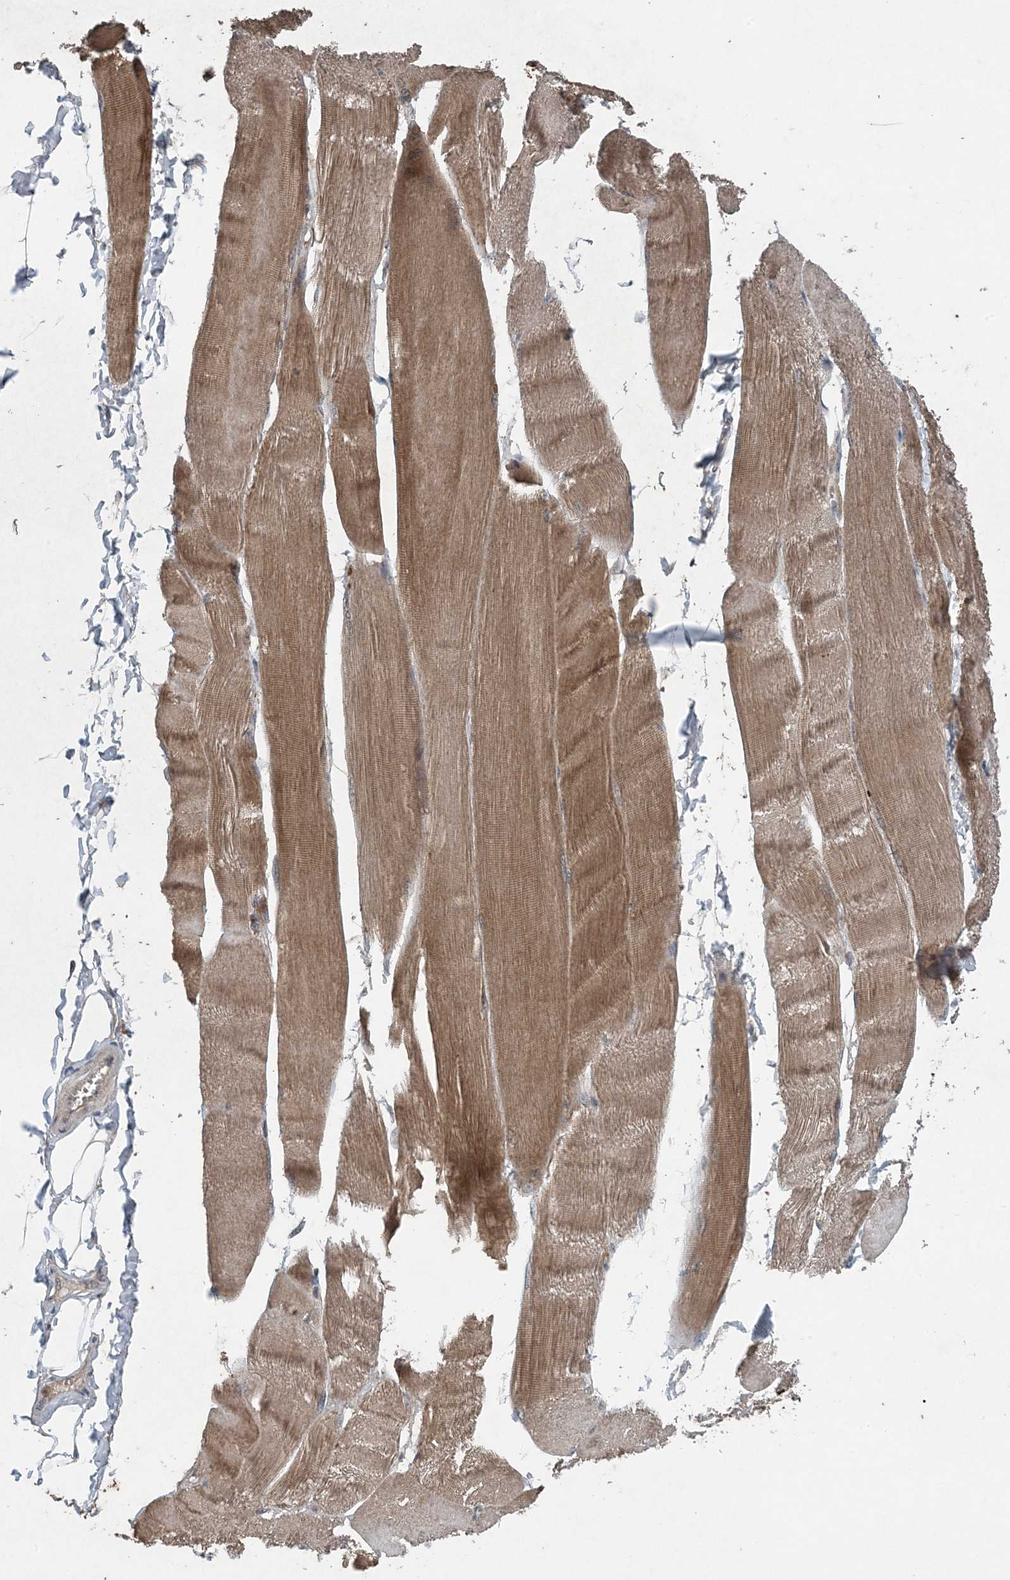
{"staining": {"intensity": "moderate", "quantity": "25%-75%", "location": "cytoplasmic/membranous"}, "tissue": "skeletal muscle", "cell_type": "Myocytes", "image_type": "normal", "snomed": [{"axis": "morphology", "description": "Normal tissue, NOS"}, {"axis": "morphology", "description": "Basal cell carcinoma"}, {"axis": "topography", "description": "Skeletal muscle"}], "caption": "A brown stain shows moderate cytoplasmic/membranous positivity of a protein in myocytes of benign skeletal muscle. The staining was performed using DAB (3,3'-diaminobenzidine) to visualize the protein expression in brown, while the nuclei were stained in blue with hematoxylin (Magnification: 20x).", "gene": "MYO9B", "patient": {"sex": "female", "age": 64}}